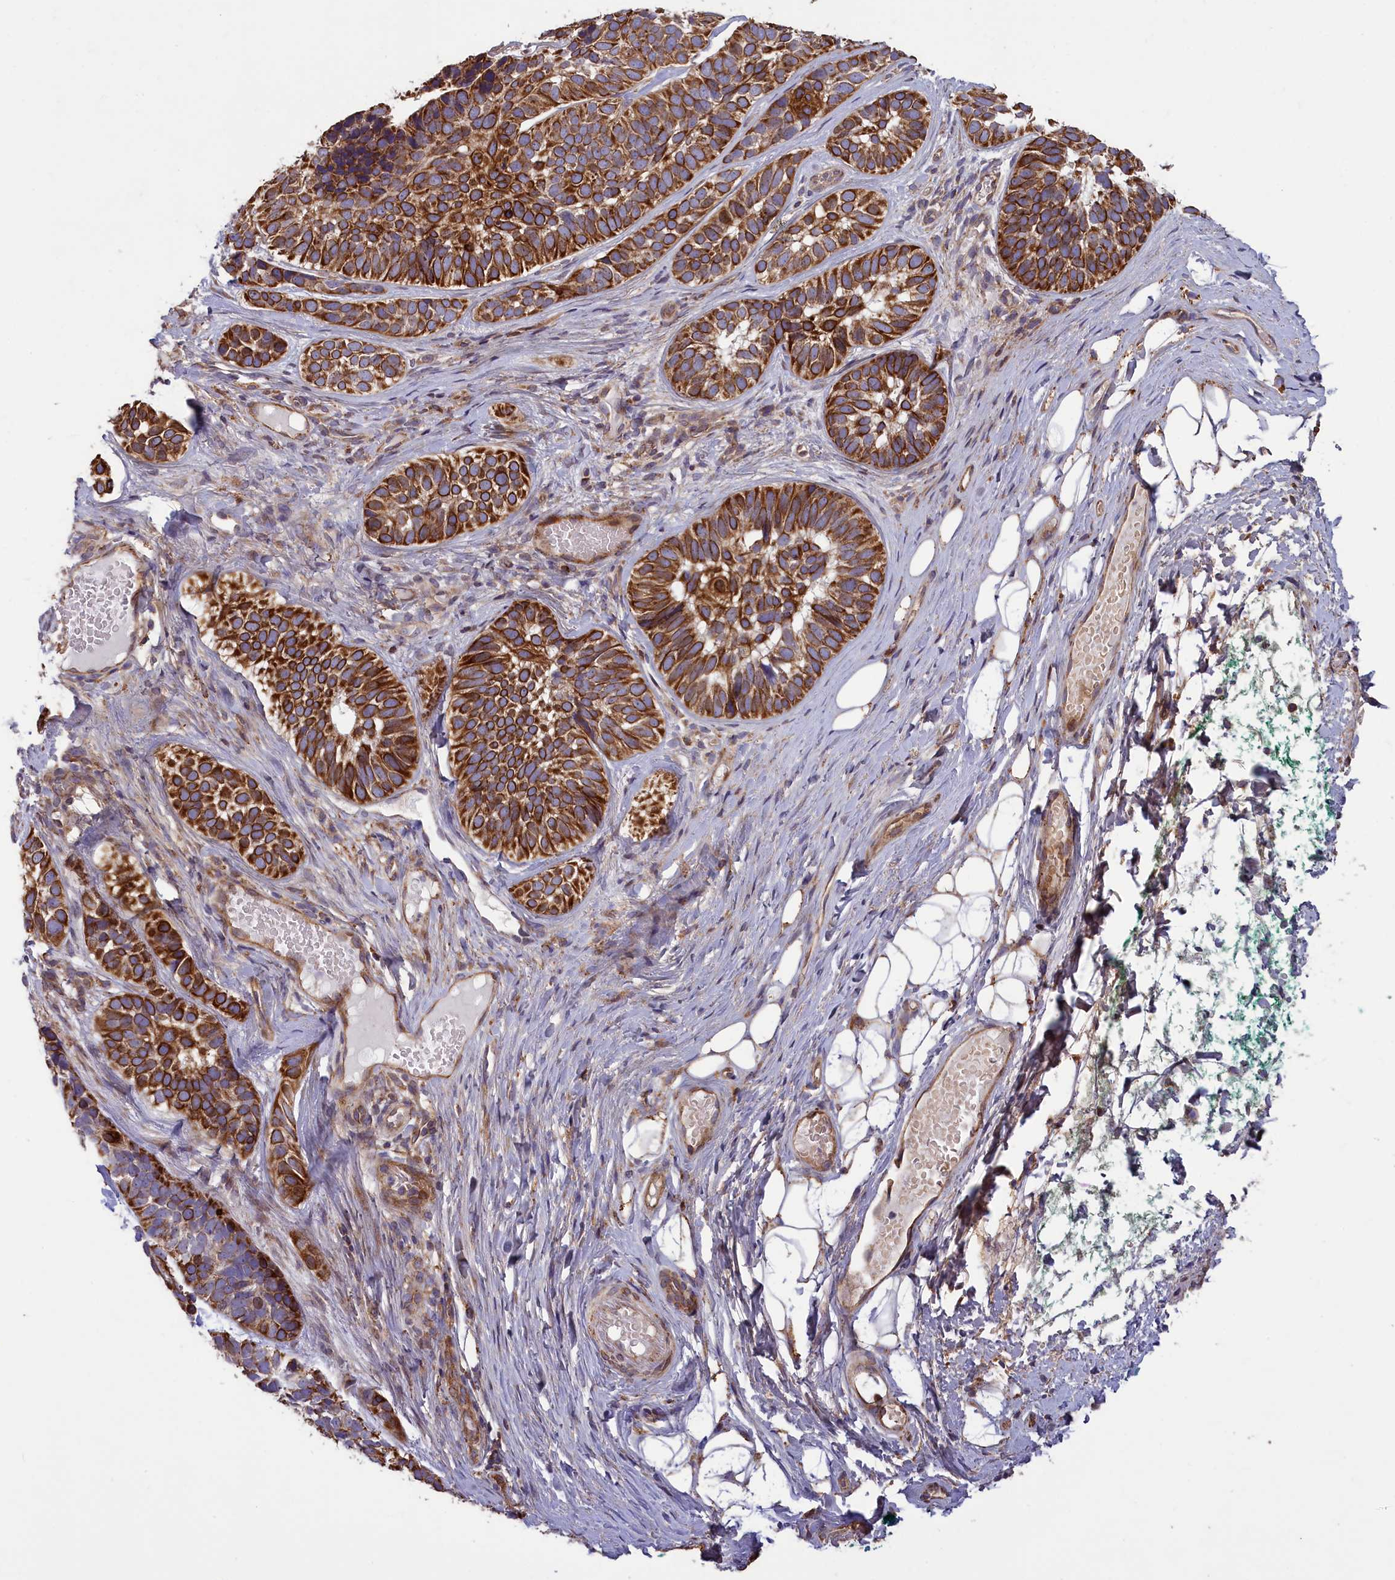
{"staining": {"intensity": "strong", "quantity": ">75%", "location": "cytoplasmic/membranous"}, "tissue": "skin cancer", "cell_type": "Tumor cells", "image_type": "cancer", "snomed": [{"axis": "morphology", "description": "Basal cell carcinoma"}, {"axis": "topography", "description": "Skin"}], "caption": "Immunohistochemical staining of human skin cancer (basal cell carcinoma) shows high levels of strong cytoplasmic/membranous protein staining in approximately >75% of tumor cells.", "gene": "ACAD8", "patient": {"sex": "male", "age": 62}}